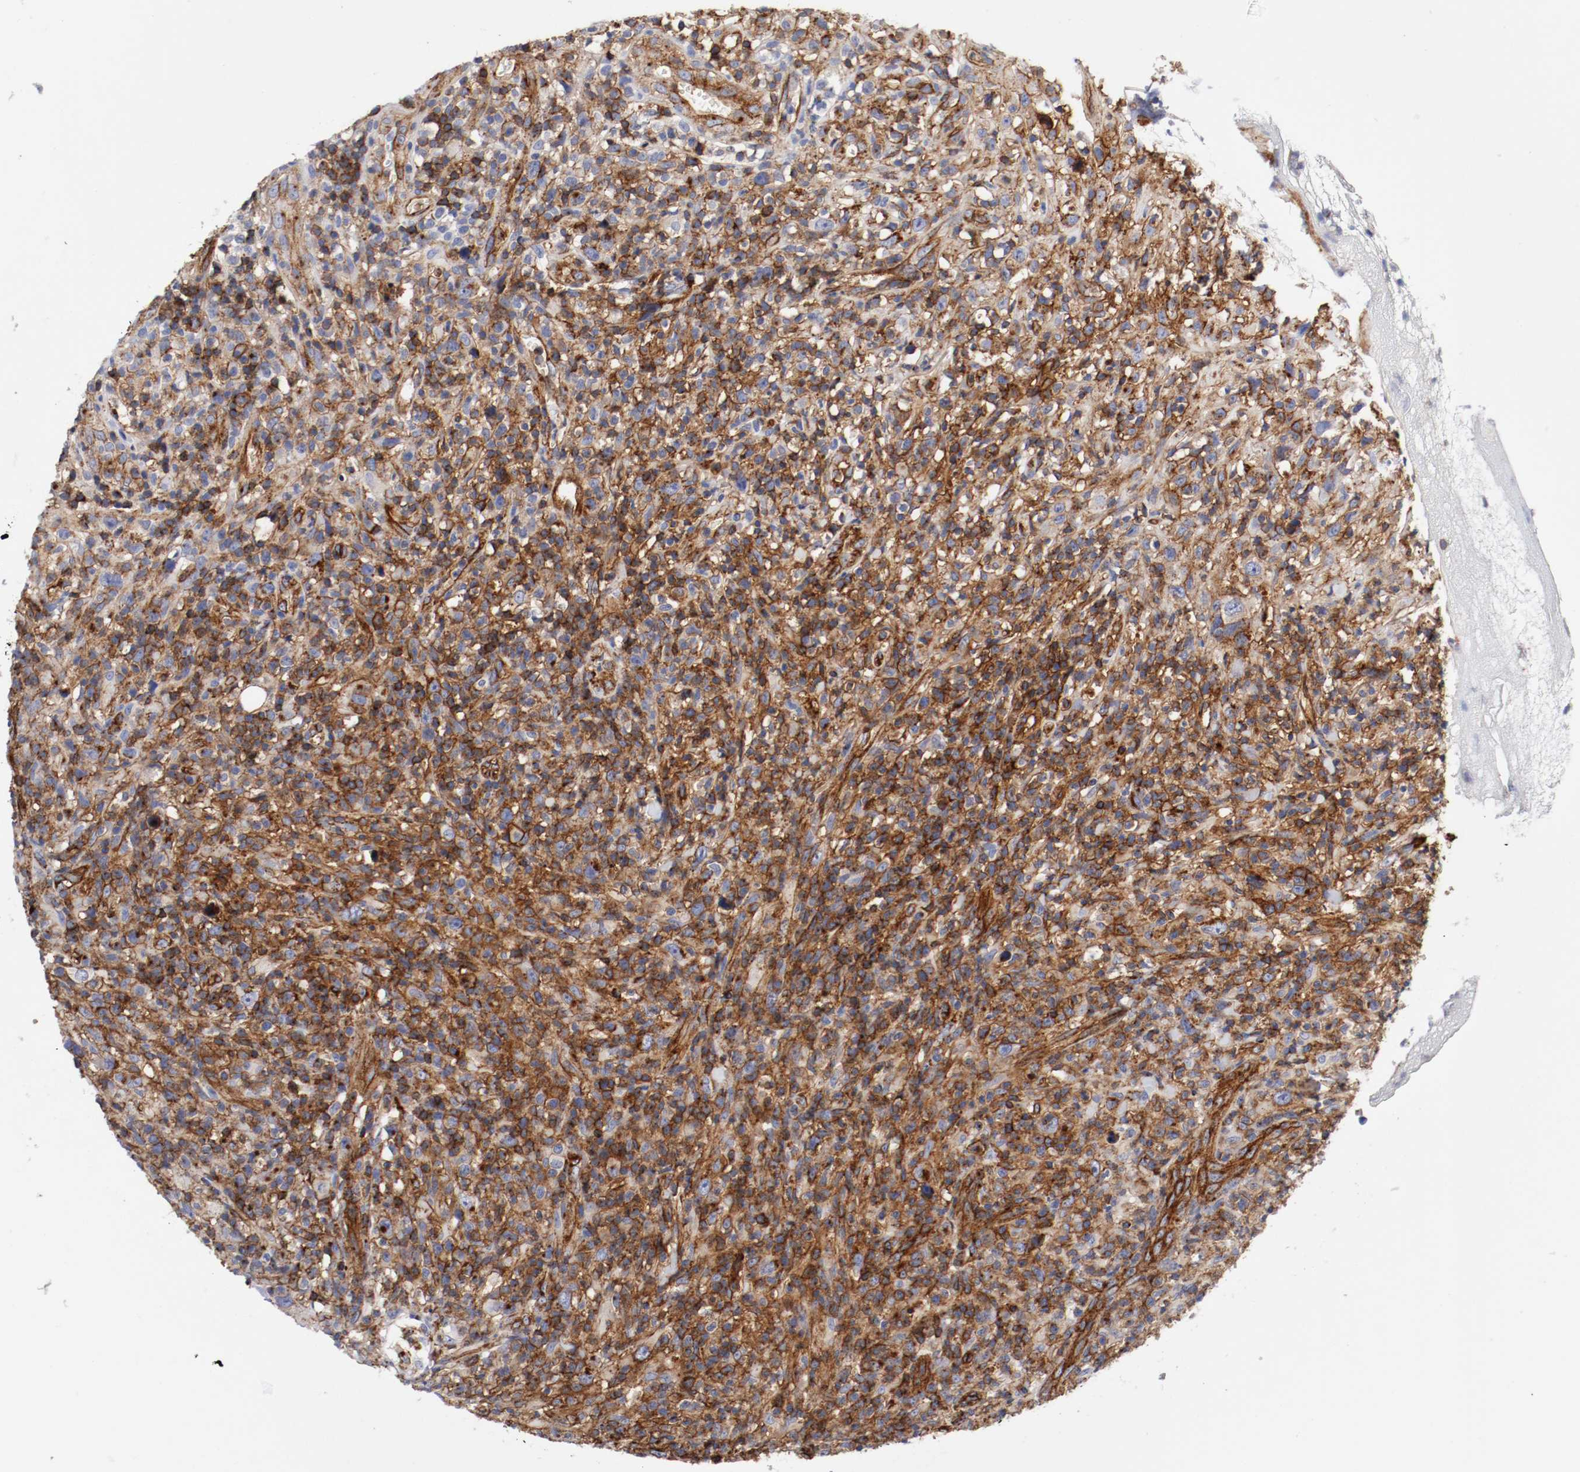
{"staining": {"intensity": "strong", "quantity": ">75%", "location": "cytoplasmic/membranous"}, "tissue": "thyroid cancer", "cell_type": "Tumor cells", "image_type": "cancer", "snomed": [{"axis": "morphology", "description": "Carcinoma, NOS"}, {"axis": "topography", "description": "Thyroid gland"}], "caption": "Immunohistochemistry (IHC) of thyroid cancer exhibits high levels of strong cytoplasmic/membranous expression in about >75% of tumor cells.", "gene": "IFITM1", "patient": {"sex": "female", "age": 77}}